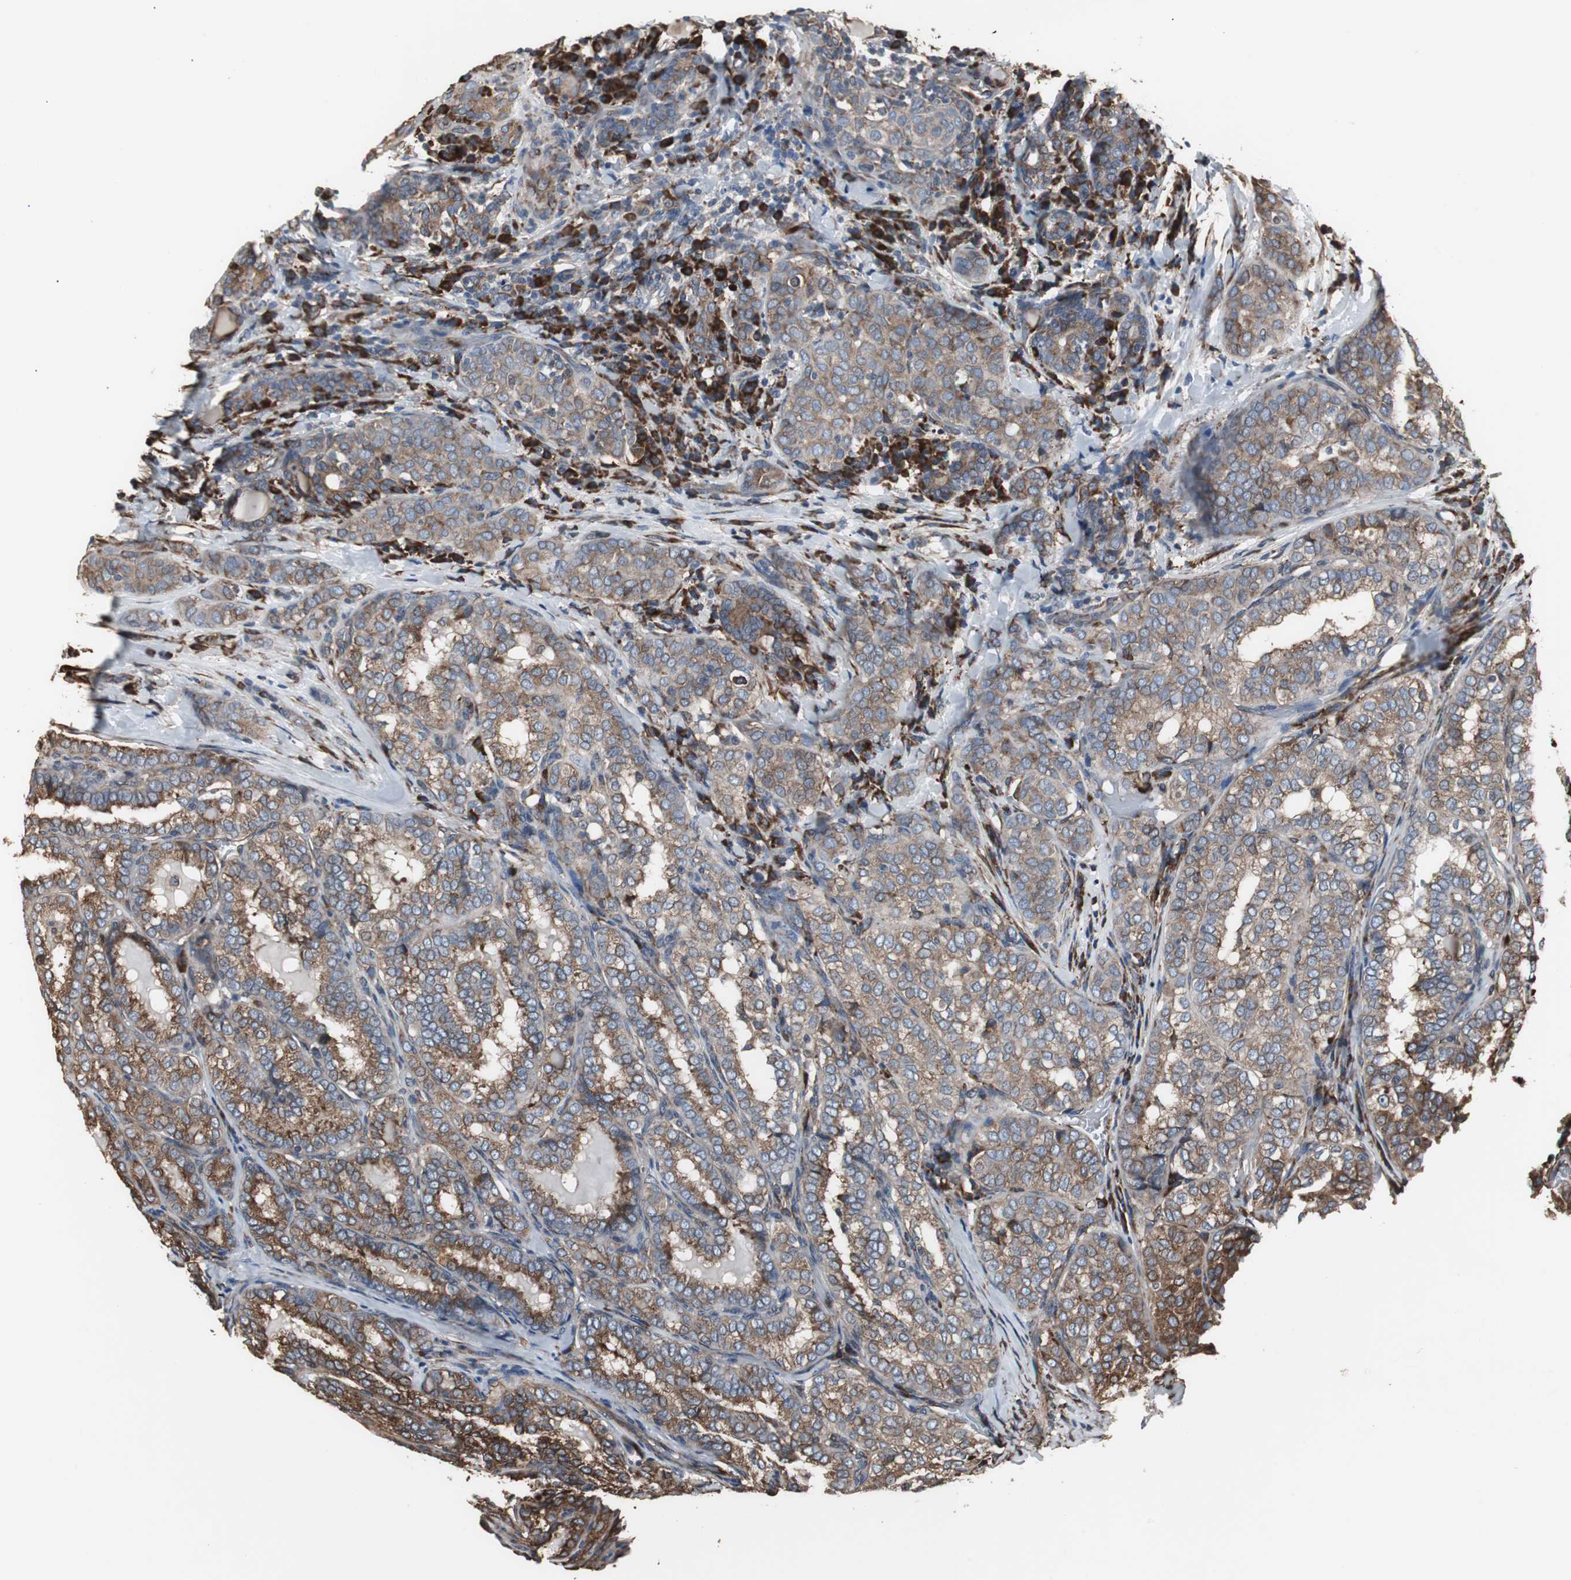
{"staining": {"intensity": "moderate", "quantity": ">75%", "location": "cytoplasmic/membranous"}, "tissue": "thyroid cancer", "cell_type": "Tumor cells", "image_type": "cancer", "snomed": [{"axis": "morphology", "description": "Papillary adenocarcinoma, NOS"}, {"axis": "topography", "description": "Thyroid gland"}], "caption": "A high-resolution image shows IHC staining of thyroid papillary adenocarcinoma, which shows moderate cytoplasmic/membranous positivity in approximately >75% of tumor cells.", "gene": "CALU", "patient": {"sex": "female", "age": 30}}